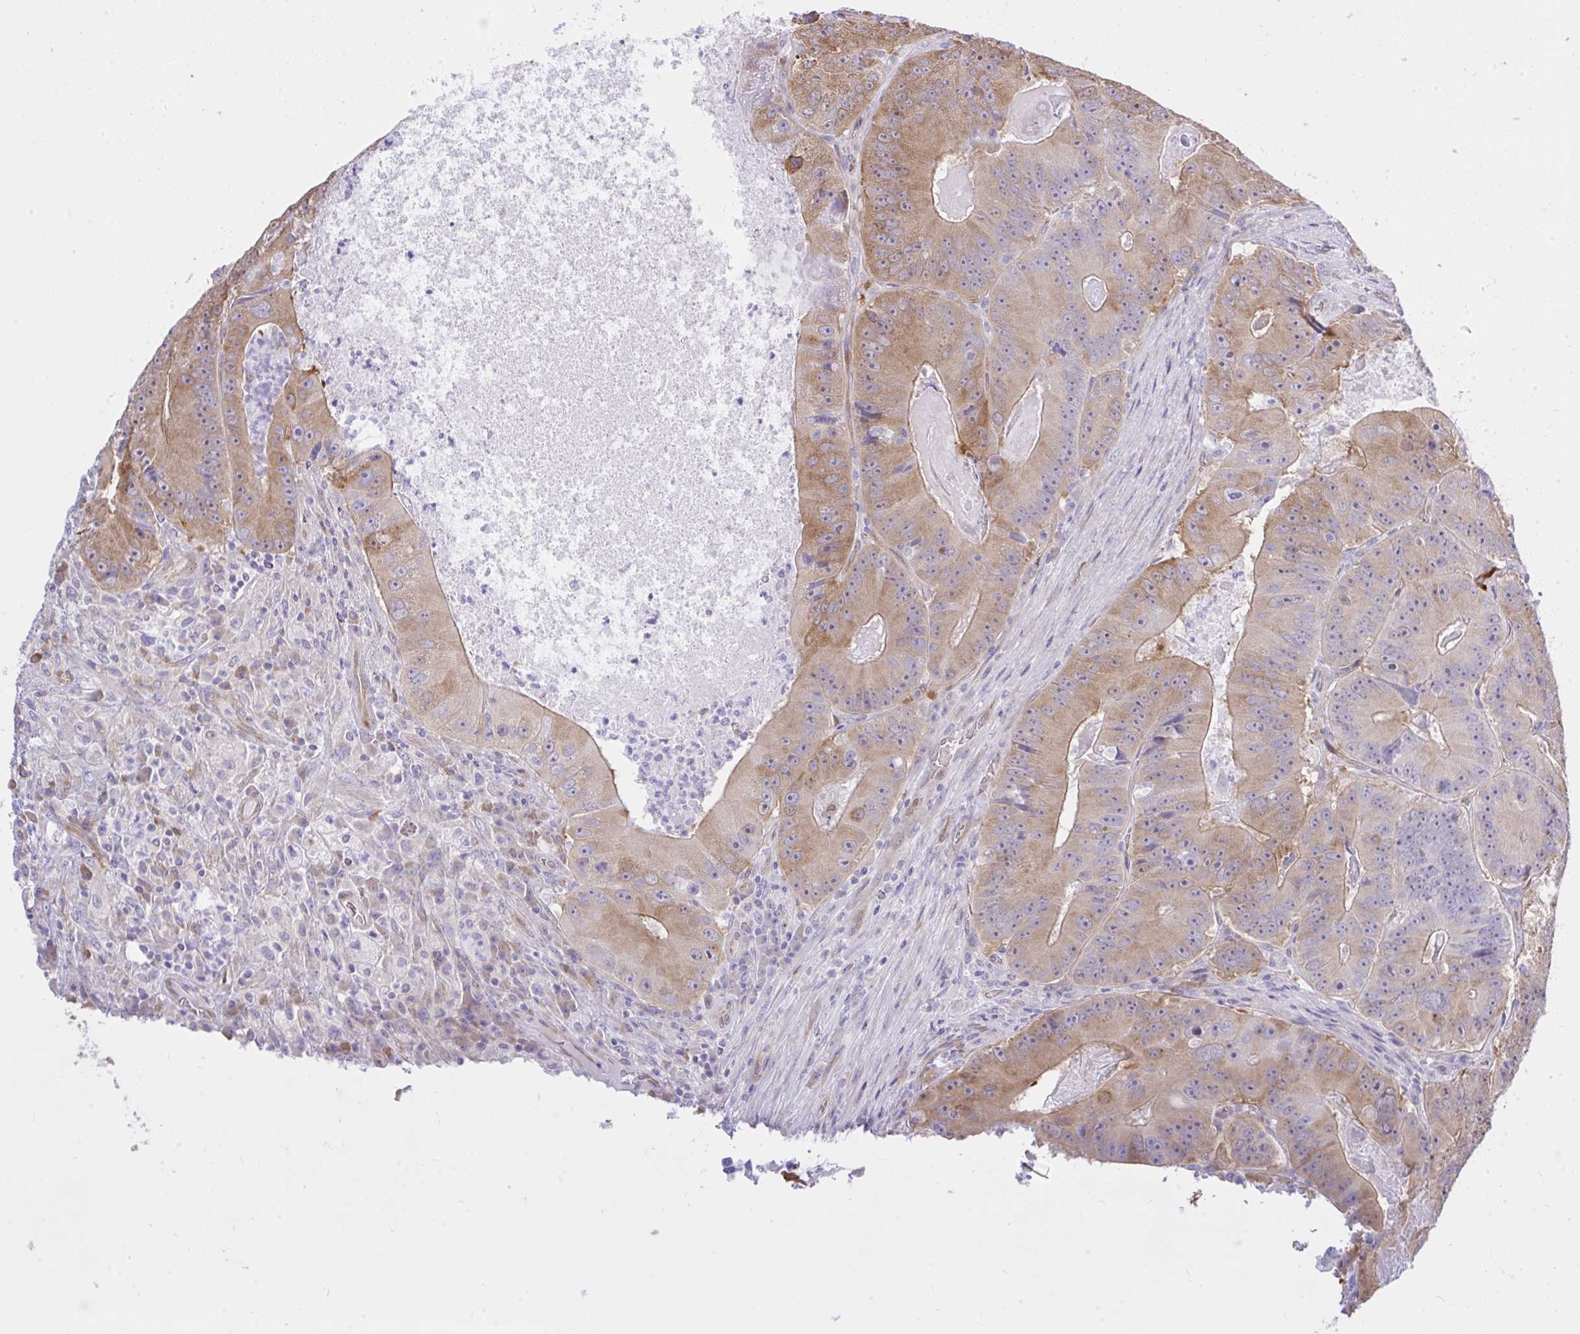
{"staining": {"intensity": "moderate", "quantity": "25%-75%", "location": "cytoplasmic/membranous"}, "tissue": "colorectal cancer", "cell_type": "Tumor cells", "image_type": "cancer", "snomed": [{"axis": "morphology", "description": "Adenocarcinoma, NOS"}, {"axis": "topography", "description": "Colon"}], "caption": "Immunohistochemical staining of human colorectal cancer displays medium levels of moderate cytoplasmic/membranous protein positivity in approximately 25%-75% of tumor cells.", "gene": "EEF1A2", "patient": {"sex": "female", "age": 86}}